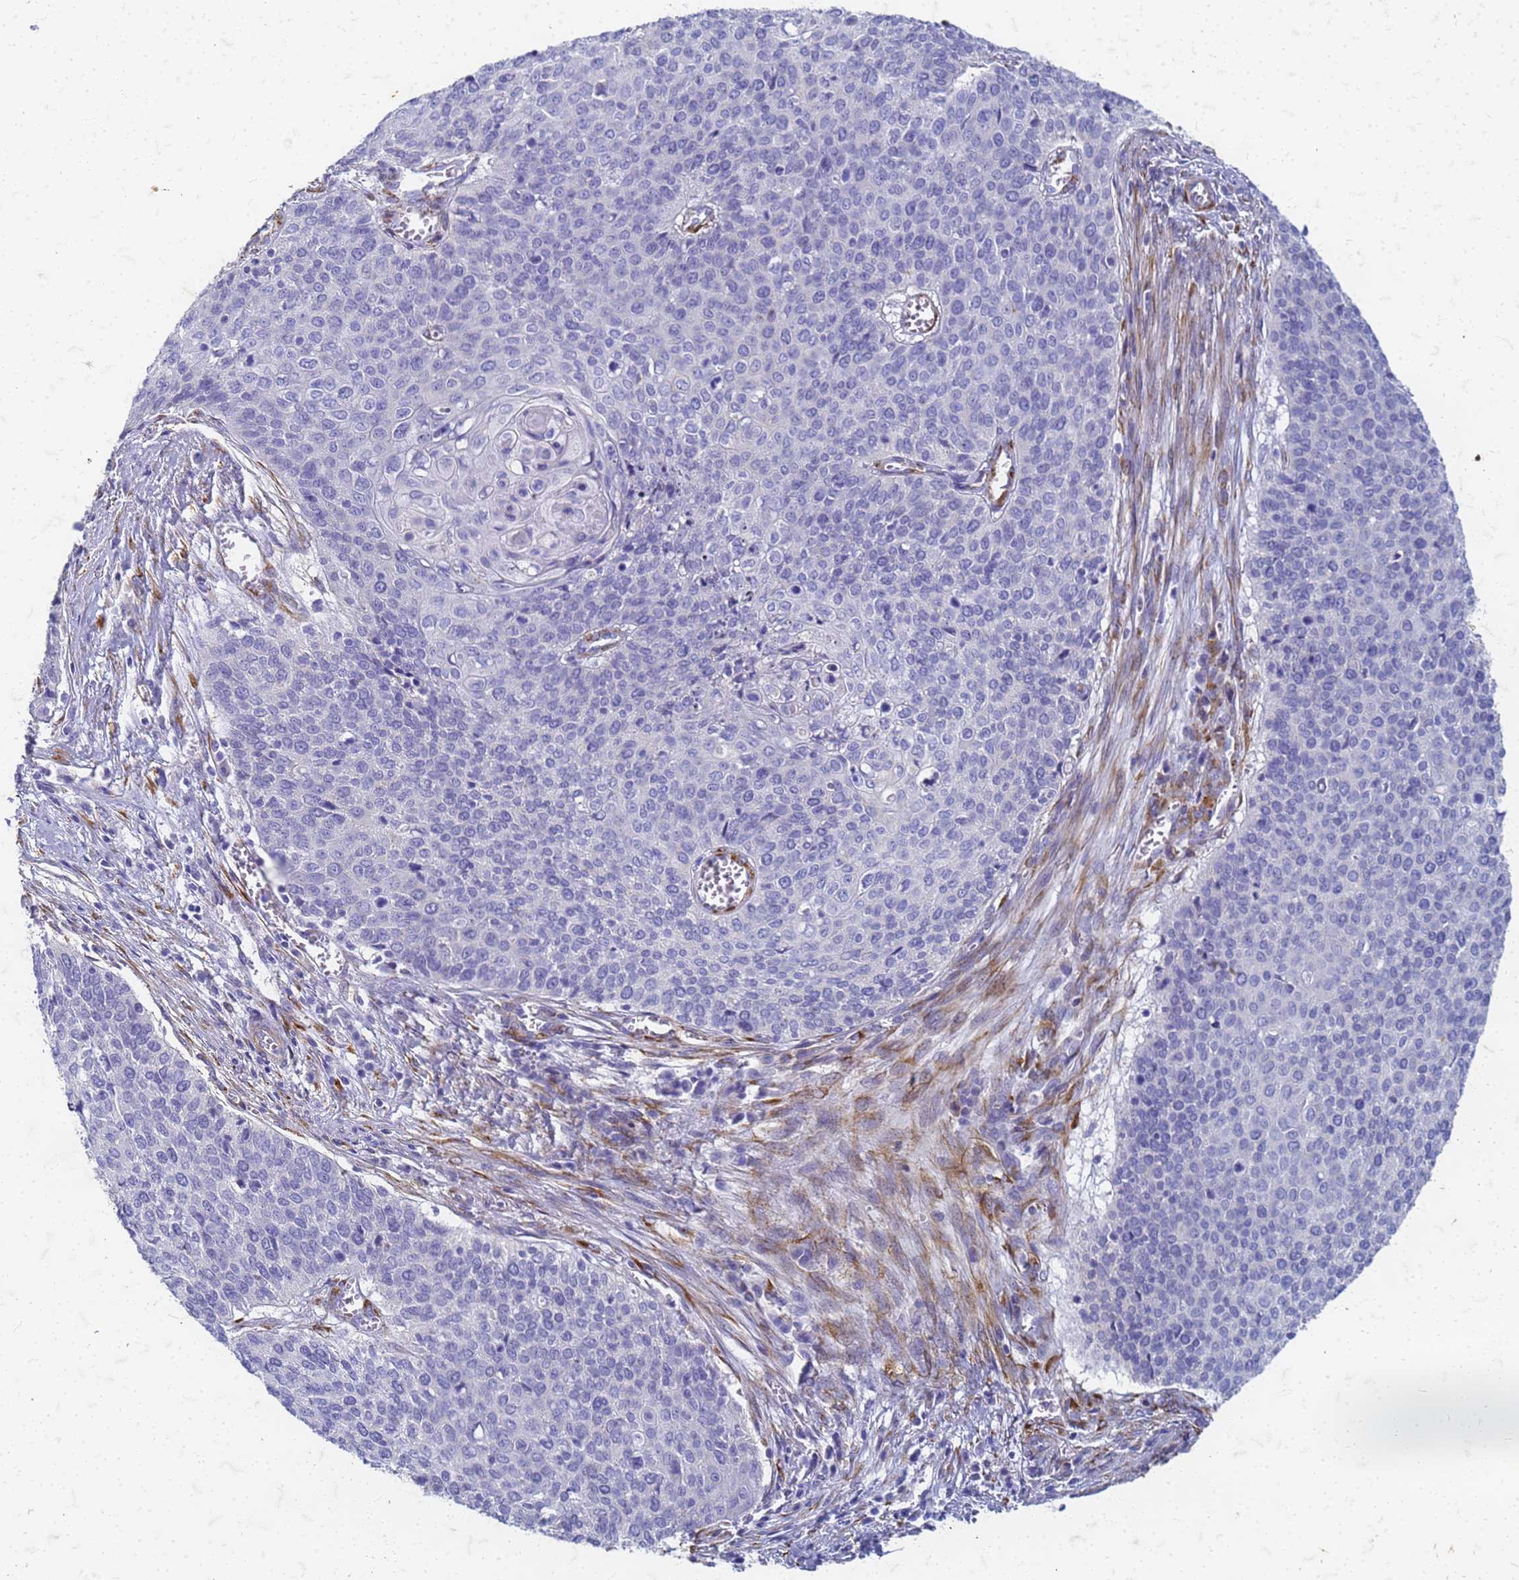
{"staining": {"intensity": "negative", "quantity": "none", "location": "none"}, "tissue": "cervical cancer", "cell_type": "Tumor cells", "image_type": "cancer", "snomed": [{"axis": "morphology", "description": "Squamous cell carcinoma, NOS"}, {"axis": "topography", "description": "Cervix"}], "caption": "DAB (3,3'-diaminobenzidine) immunohistochemical staining of human cervical cancer (squamous cell carcinoma) displays no significant positivity in tumor cells.", "gene": "TRIM64B", "patient": {"sex": "female", "age": 39}}